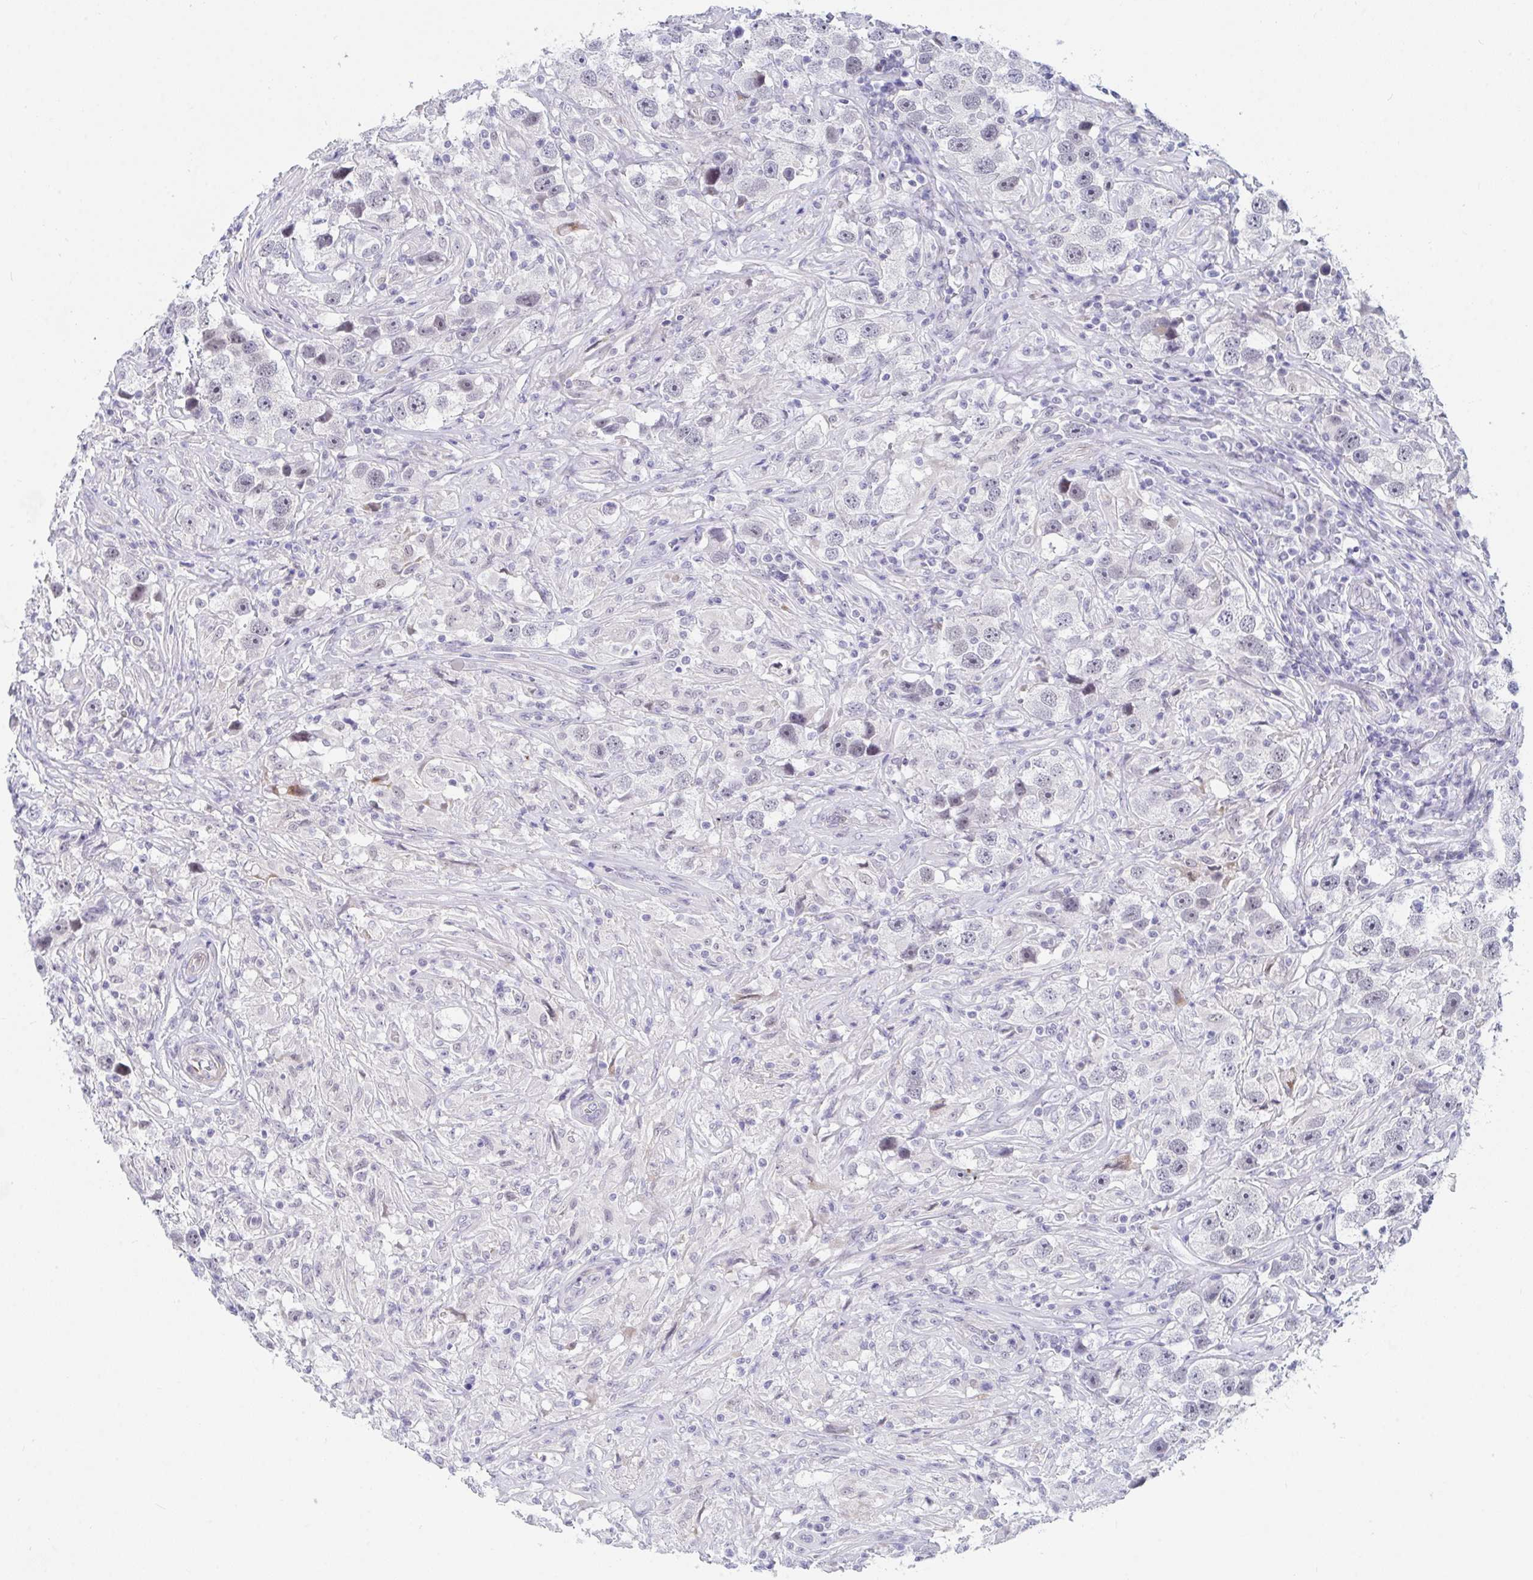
{"staining": {"intensity": "negative", "quantity": "none", "location": "none"}, "tissue": "testis cancer", "cell_type": "Tumor cells", "image_type": "cancer", "snomed": [{"axis": "morphology", "description": "Seminoma, NOS"}, {"axis": "topography", "description": "Testis"}], "caption": "Immunohistochemistry (IHC) of human seminoma (testis) displays no positivity in tumor cells.", "gene": "DAOA", "patient": {"sex": "male", "age": 49}}